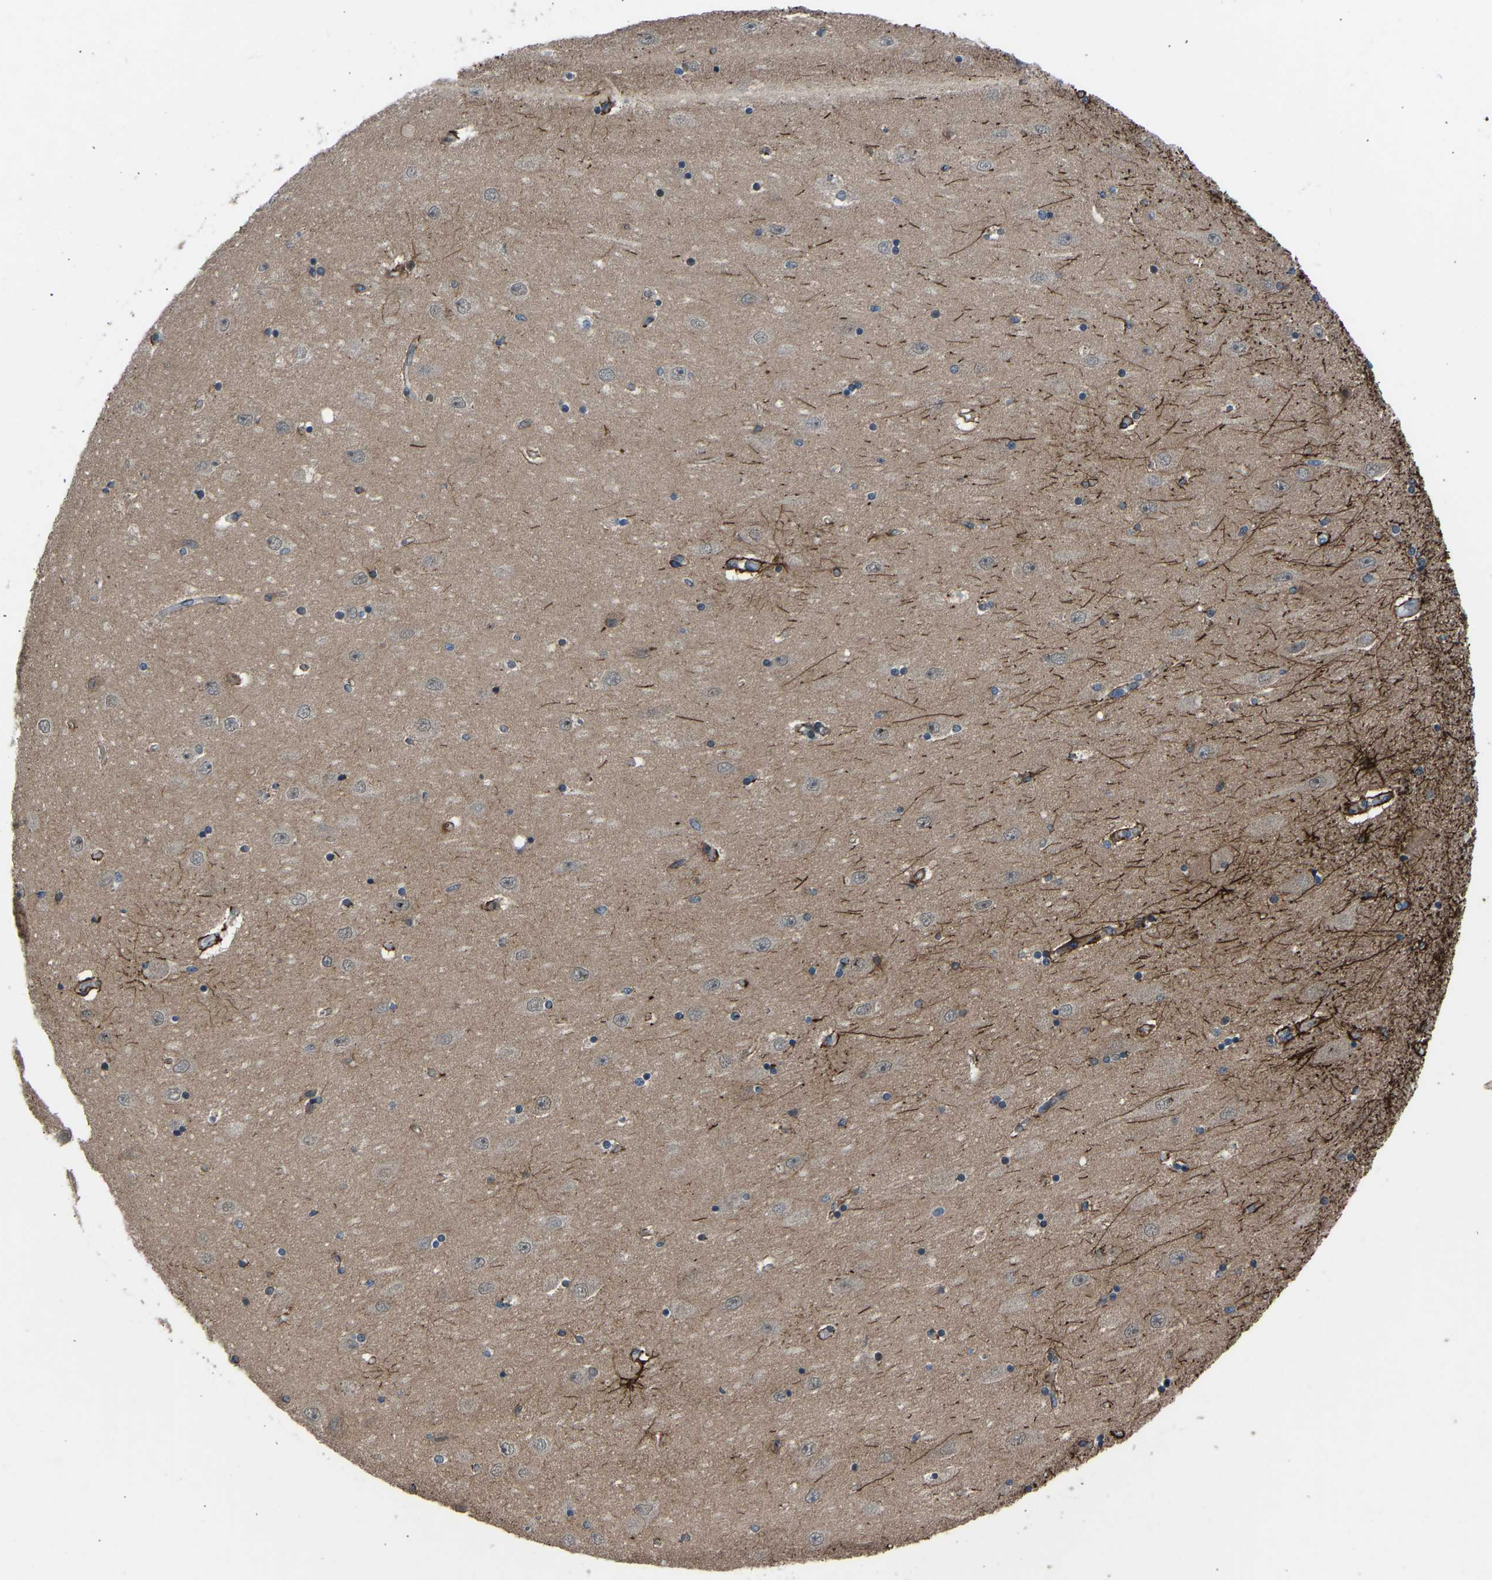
{"staining": {"intensity": "strong", "quantity": "<25%", "location": "cytoplasmic/membranous"}, "tissue": "hippocampus", "cell_type": "Glial cells", "image_type": "normal", "snomed": [{"axis": "morphology", "description": "Normal tissue, NOS"}, {"axis": "topography", "description": "Hippocampus"}], "caption": "The micrograph reveals immunohistochemical staining of unremarkable hippocampus. There is strong cytoplasmic/membranous positivity is seen in approximately <25% of glial cells. Using DAB (3,3'-diaminobenzidine) (brown) and hematoxylin (blue) stains, captured at high magnification using brightfield microscopy.", "gene": "CDK2AP1", "patient": {"sex": "female", "age": 54}}